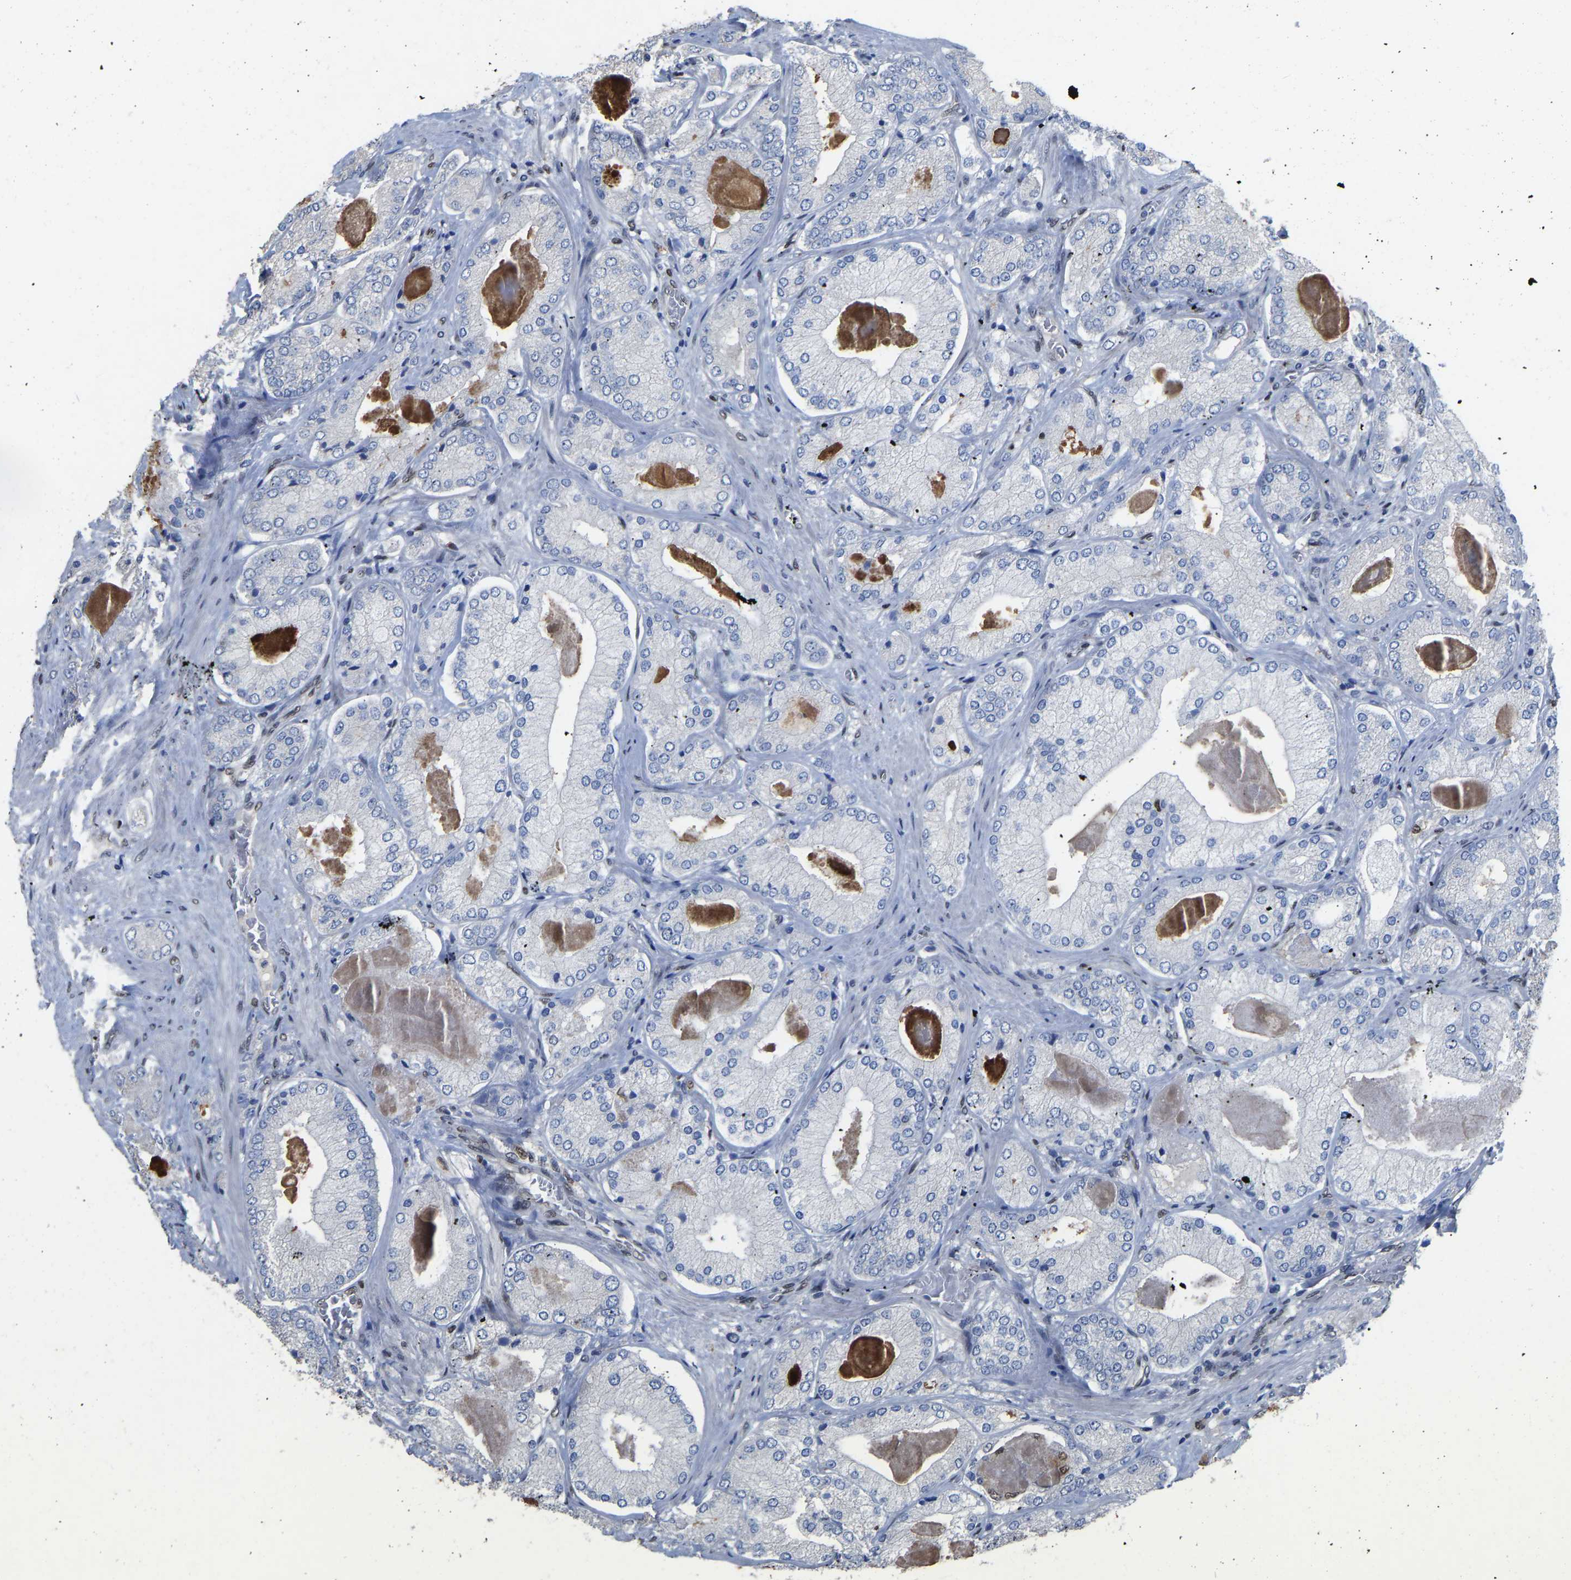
{"staining": {"intensity": "negative", "quantity": "none", "location": "none"}, "tissue": "prostate cancer", "cell_type": "Tumor cells", "image_type": "cancer", "snomed": [{"axis": "morphology", "description": "Adenocarcinoma, Low grade"}, {"axis": "topography", "description": "Prostate"}], "caption": "This is an IHC histopathology image of prostate cancer. There is no expression in tumor cells.", "gene": "QKI", "patient": {"sex": "male", "age": 65}}